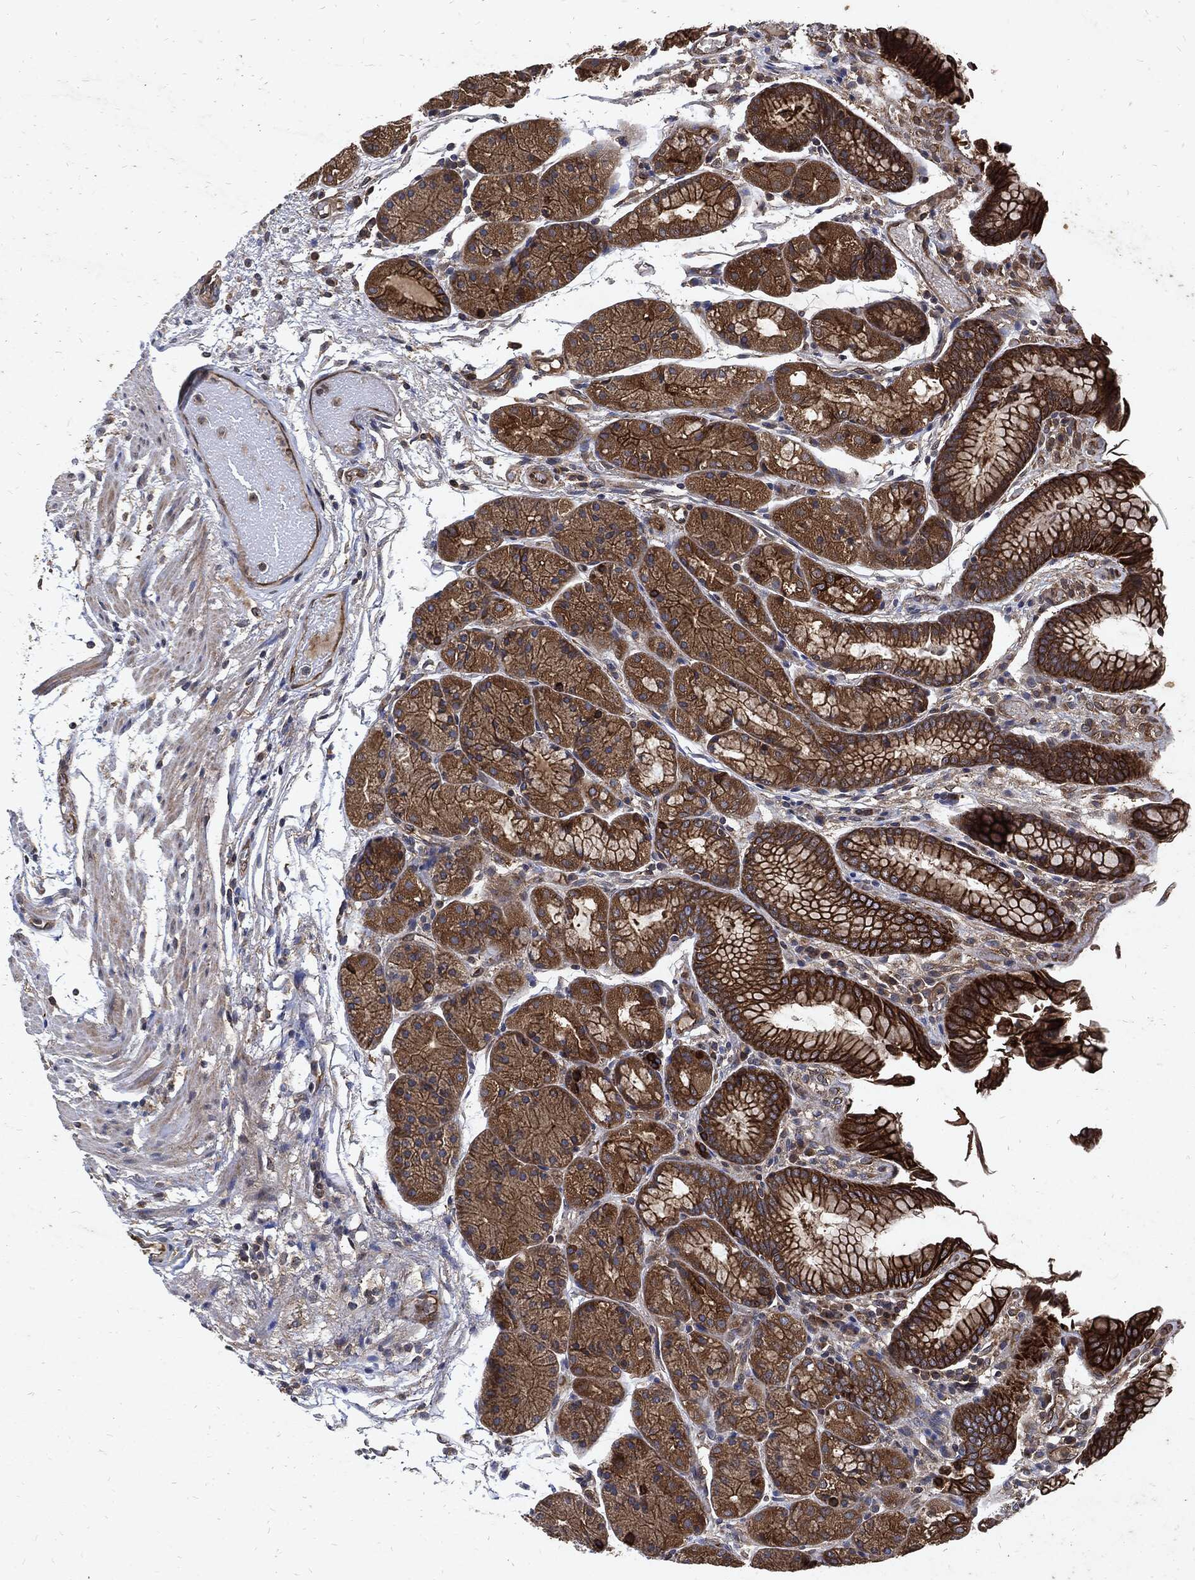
{"staining": {"intensity": "strong", "quantity": "25%-75%", "location": "cytoplasmic/membranous"}, "tissue": "stomach", "cell_type": "Glandular cells", "image_type": "normal", "snomed": [{"axis": "morphology", "description": "Normal tissue, NOS"}, {"axis": "topography", "description": "Stomach, upper"}], "caption": "Protein staining demonstrates strong cytoplasmic/membranous staining in about 25%-75% of glandular cells in unremarkable stomach.", "gene": "DCTN1", "patient": {"sex": "male", "age": 72}}